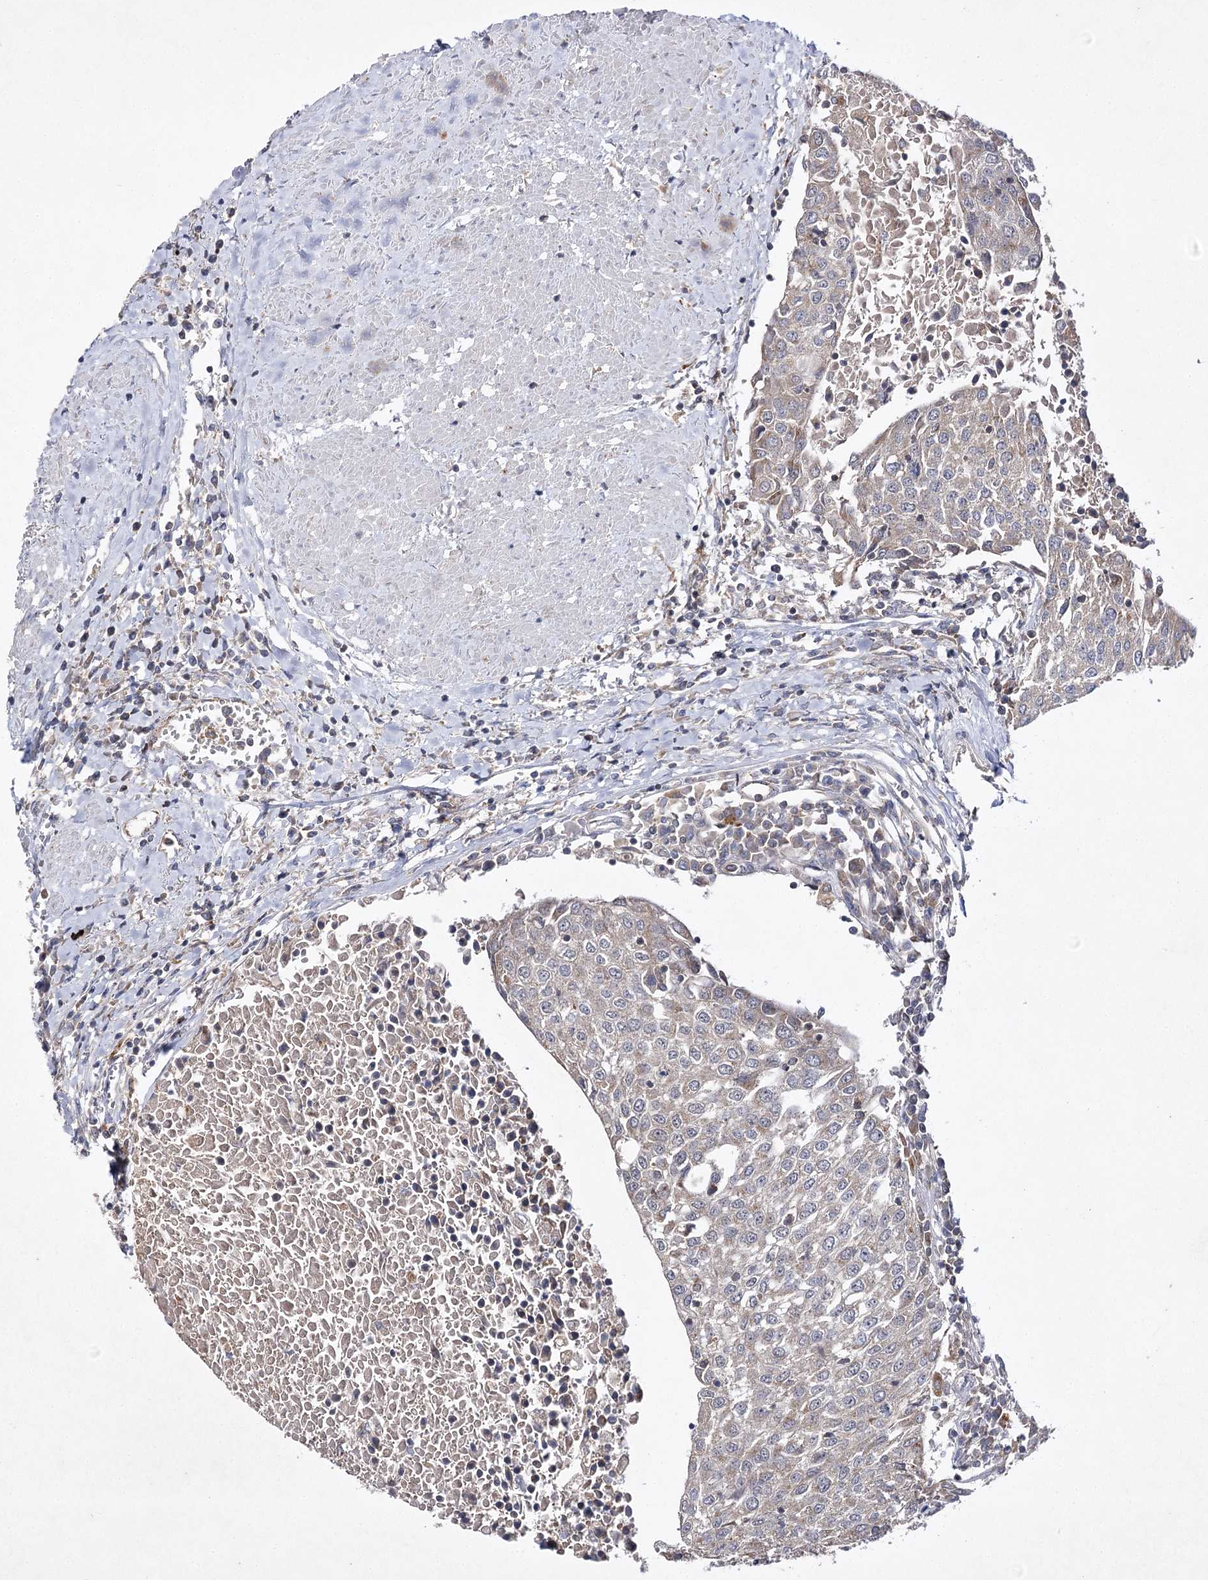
{"staining": {"intensity": "weak", "quantity": ">75%", "location": "cytoplasmic/membranous"}, "tissue": "urothelial cancer", "cell_type": "Tumor cells", "image_type": "cancer", "snomed": [{"axis": "morphology", "description": "Urothelial carcinoma, High grade"}, {"axis": "topography", "description": "Urinary bladder"}], "caption": "Immunohistochemical staining of urothelial cancer displays low levels of weak cytoplasmic/membranous protein expression in about >75% of tumor cells.", "gene": "BCR", "patient": {"sex": "female", "age": 85}}